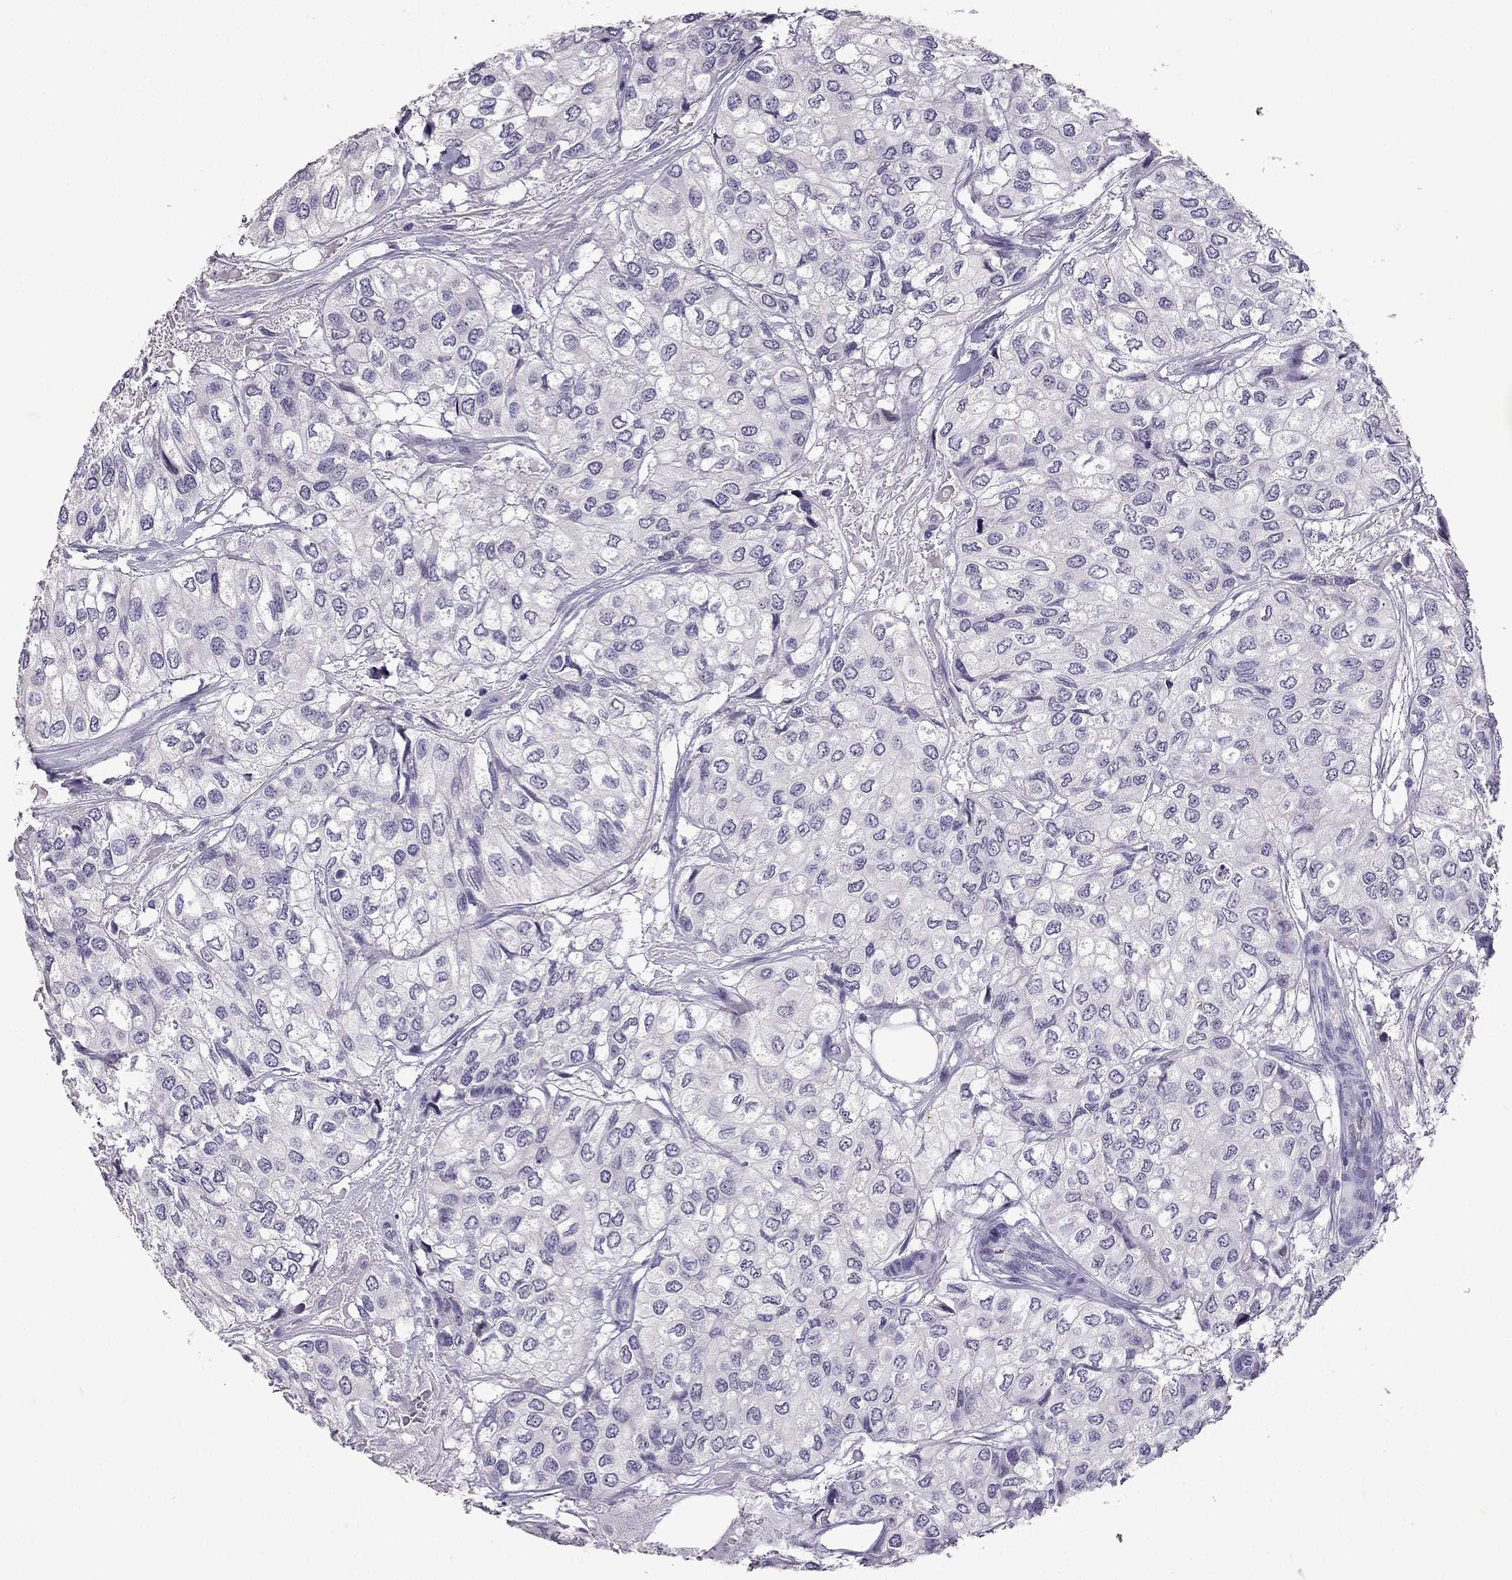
{"staining": {"intensity": "negative", "quantity": "none", "location": "none"}, "tissue": "urothelial cancer", "cell_type": "Tumor cells", "image_type": "cancer", "snomed": [{"axis": "morphology", "description": "Urothelial carcinoma, High grade"}, {"axis": "topography", "description": "Urinary bladder"}], "caption": "Tumor cells show no significant staining in urothelial carcinoma (high-grade). (DAB IHC, high magnification).", "gene": "TTN", "patient": {"sex": "male", "age": 73}}